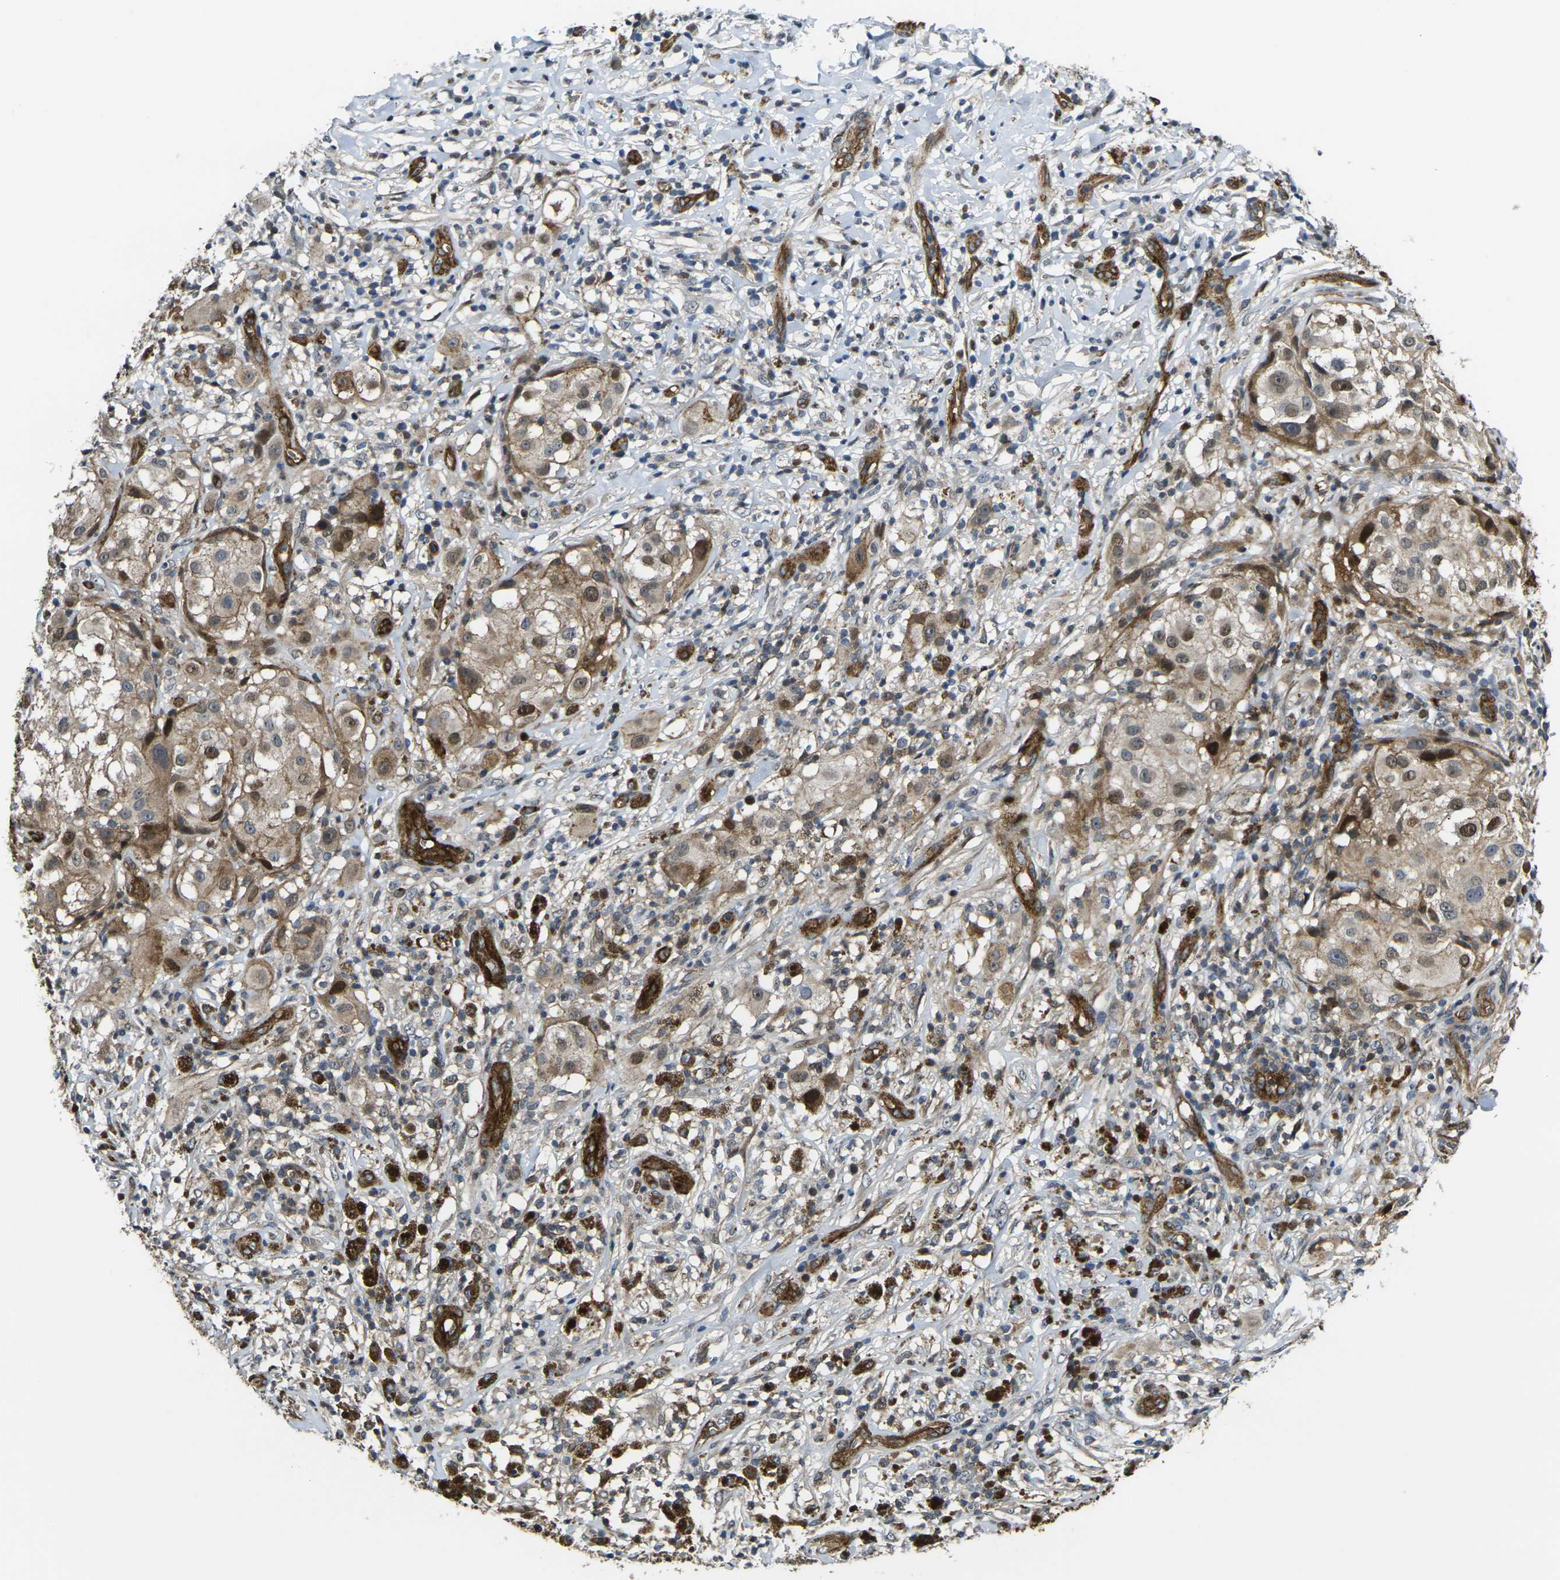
{"staining": {"intensity": "moderate", "quantity": ">75%", "location": "cytoplasmic/membranous,nuclear"}, "tissue": "melanoma", "cell_type": "Tumor cells", "image_type": "cancer", "snomed": [{"axis": "morphology", "description": "Necrosis, NOS"}, {"axis": "morphology", "description": "Malignant melanoma, NOS"}, {"axis": "topography", "description": "Skin"}], "caption": "Immunohistochemical staining of human malignant melanoma demonstrates medium levels of moderate cytoplasmic/membranous and nuclear positivity in approximately >75% of tumor cells.", "gene": "ECE1", "patient": {"sex": "female", "age": 87}}